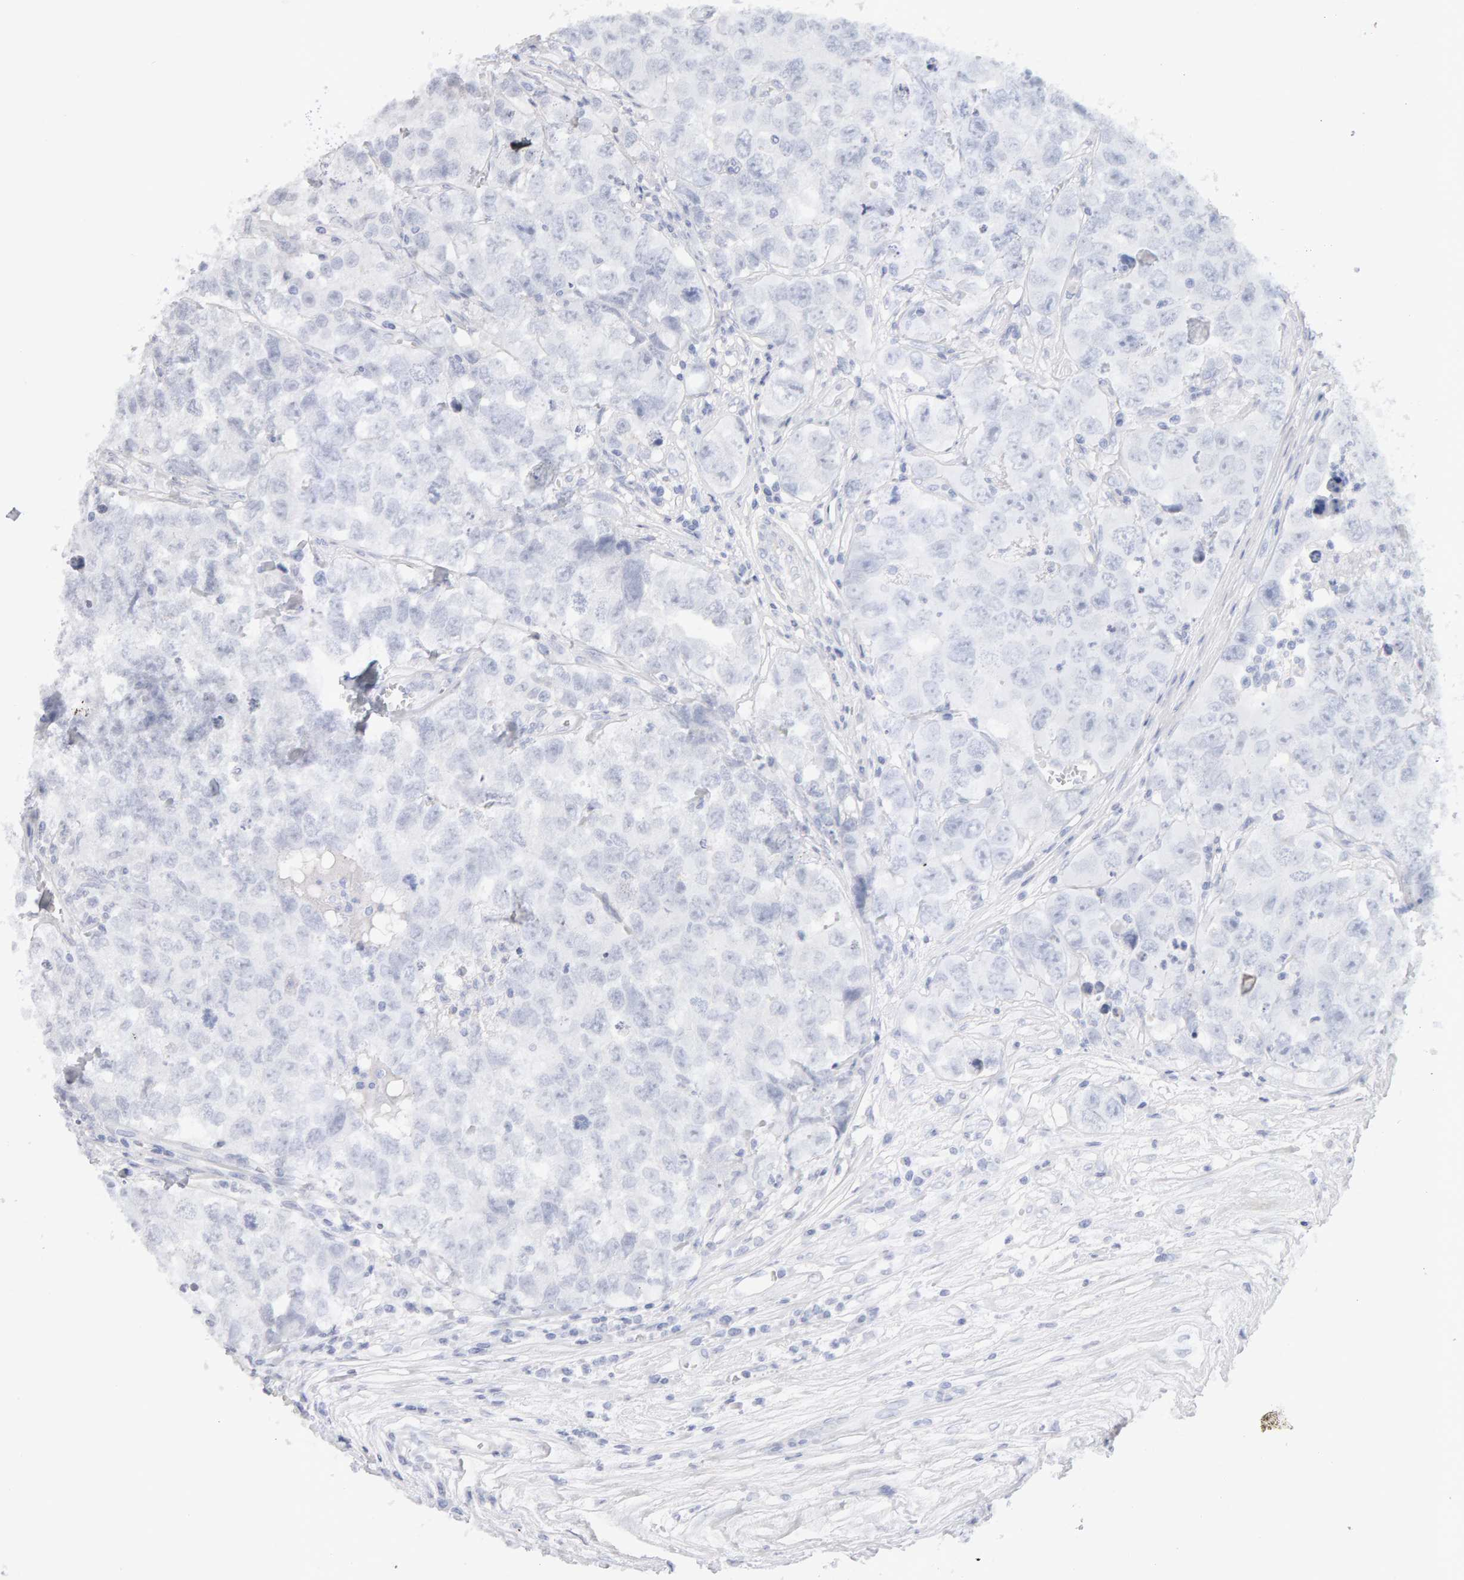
{"staining": {"intensity": "negative", "quantity": "none", "location": "none"}, "tissue": "testis cancer", "cell_type": "Tumor cells", "image_type": "cancer", "snomed": [{"axis": "morphology", "description": "Seminoma, NOS"}, {"axis": "morphology", "description": "Carcinoma, Embryonal, NOS"}, {"axis": "topography", "description": "Testis"}], "caption": "Tumor cells are negative for brown protein staining in seminoma (testis). (Immunohistochemistry, brightfield microscopy, high magnification).", "gene": "METRNL", "patient": {"sex": "male", "age": 43}}